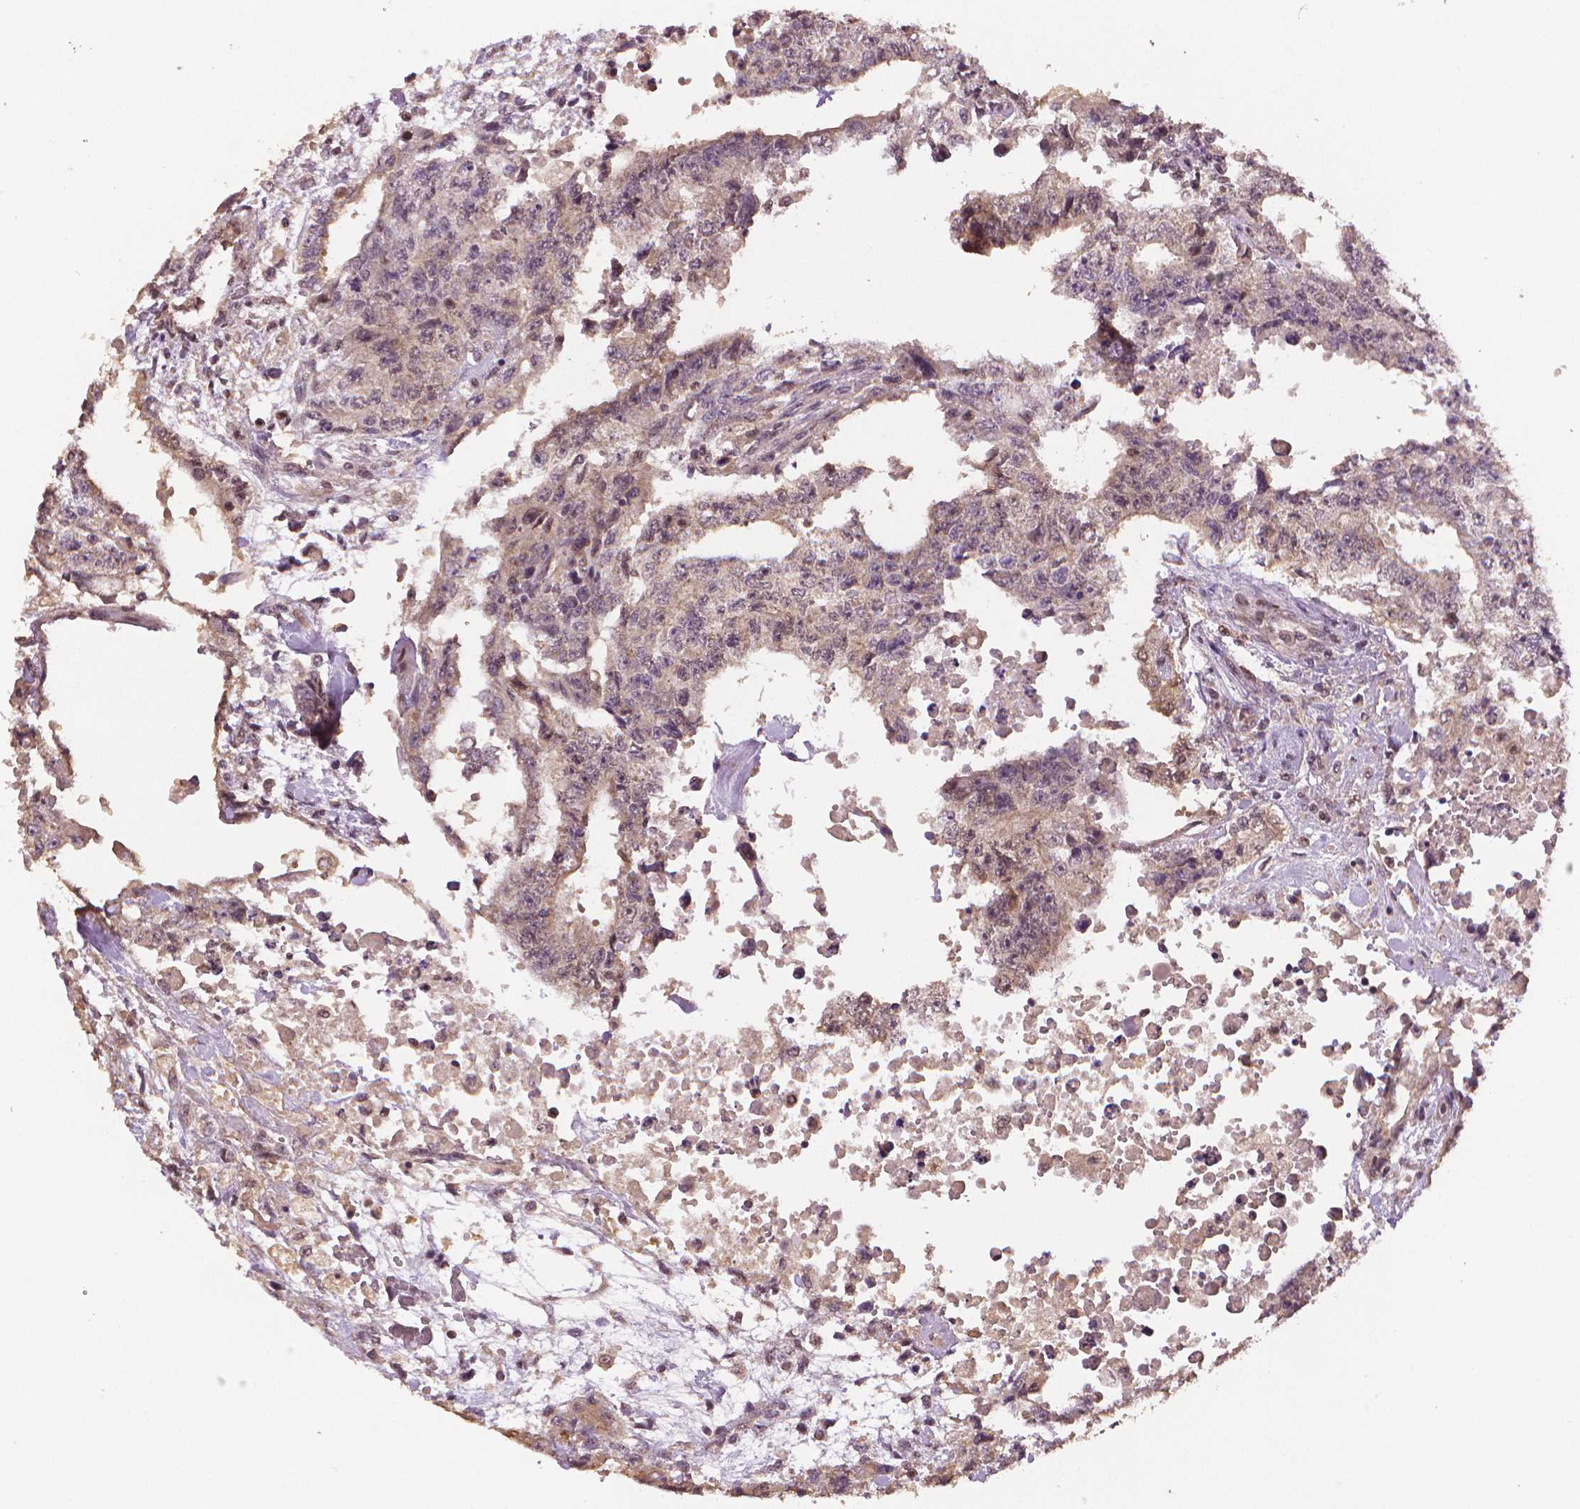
{"staining": {"intensity": "weak", "quantity": "25%-75%", "location": "cytoplasmic/membranous"}, "tissue": "testis cancer", "cell_type": "Tumor cells", "image_type": "cancer", "snomed": [{"axis": "morphology", "description": "Carcinoma, Embryonal, NOS"}, {"axis": "topography", "description": "Testis"}], "caption": "Testis embryonal carcinoma stained with immunohistochemistry displays weak cytoplasmic/membranous staining in approximately 25%-75% of tumor cells.", "gene": "STAT3", "patient": {"sex": "male", "age": 24}}